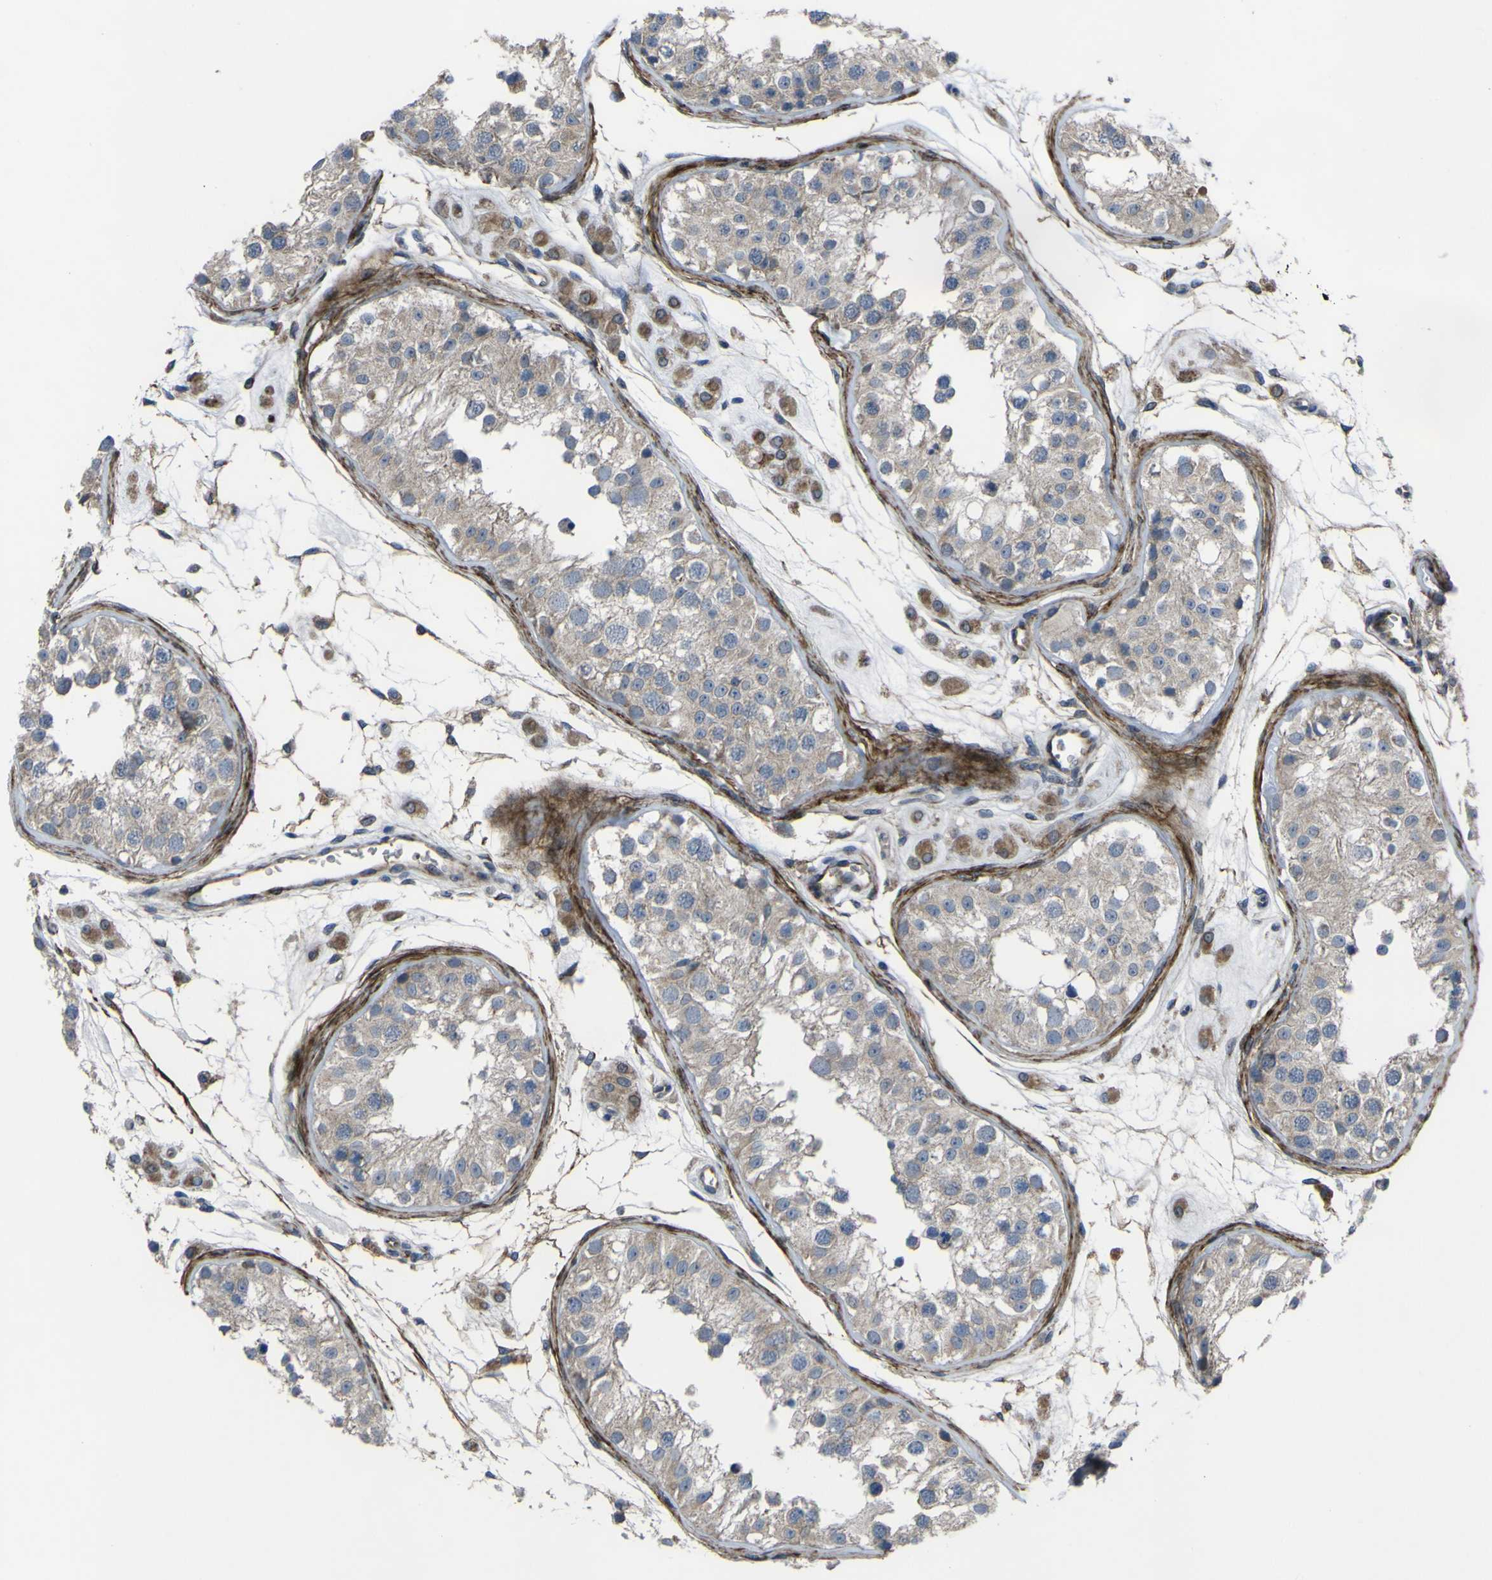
{"staining": {"intensity": "weak", "quantity": ">75%", "location": "cytoplasmic/membranous"}, "tissue": "testis", "cell_type": "Cells in seminiferous ducts", "image_type": "normal", "snomed": [{"axis": "morphology", "description": "Normal tissue, NOS"}, {"axis": "morphology", "description": "Adenocarcinoma, metastatic, NOS"}, {"axis": "topography", "description": "Testis"}], "caption": "Immunohistochemistry photomicrograph of normal testis stained for a protein (brown), which demonstrates low levels of weak cytoplasmic/membranous staining in about >75% of cells in seminiferous ducts.", "gene": "GPLD1", "patient": {"sex": "male", "age": 26}}